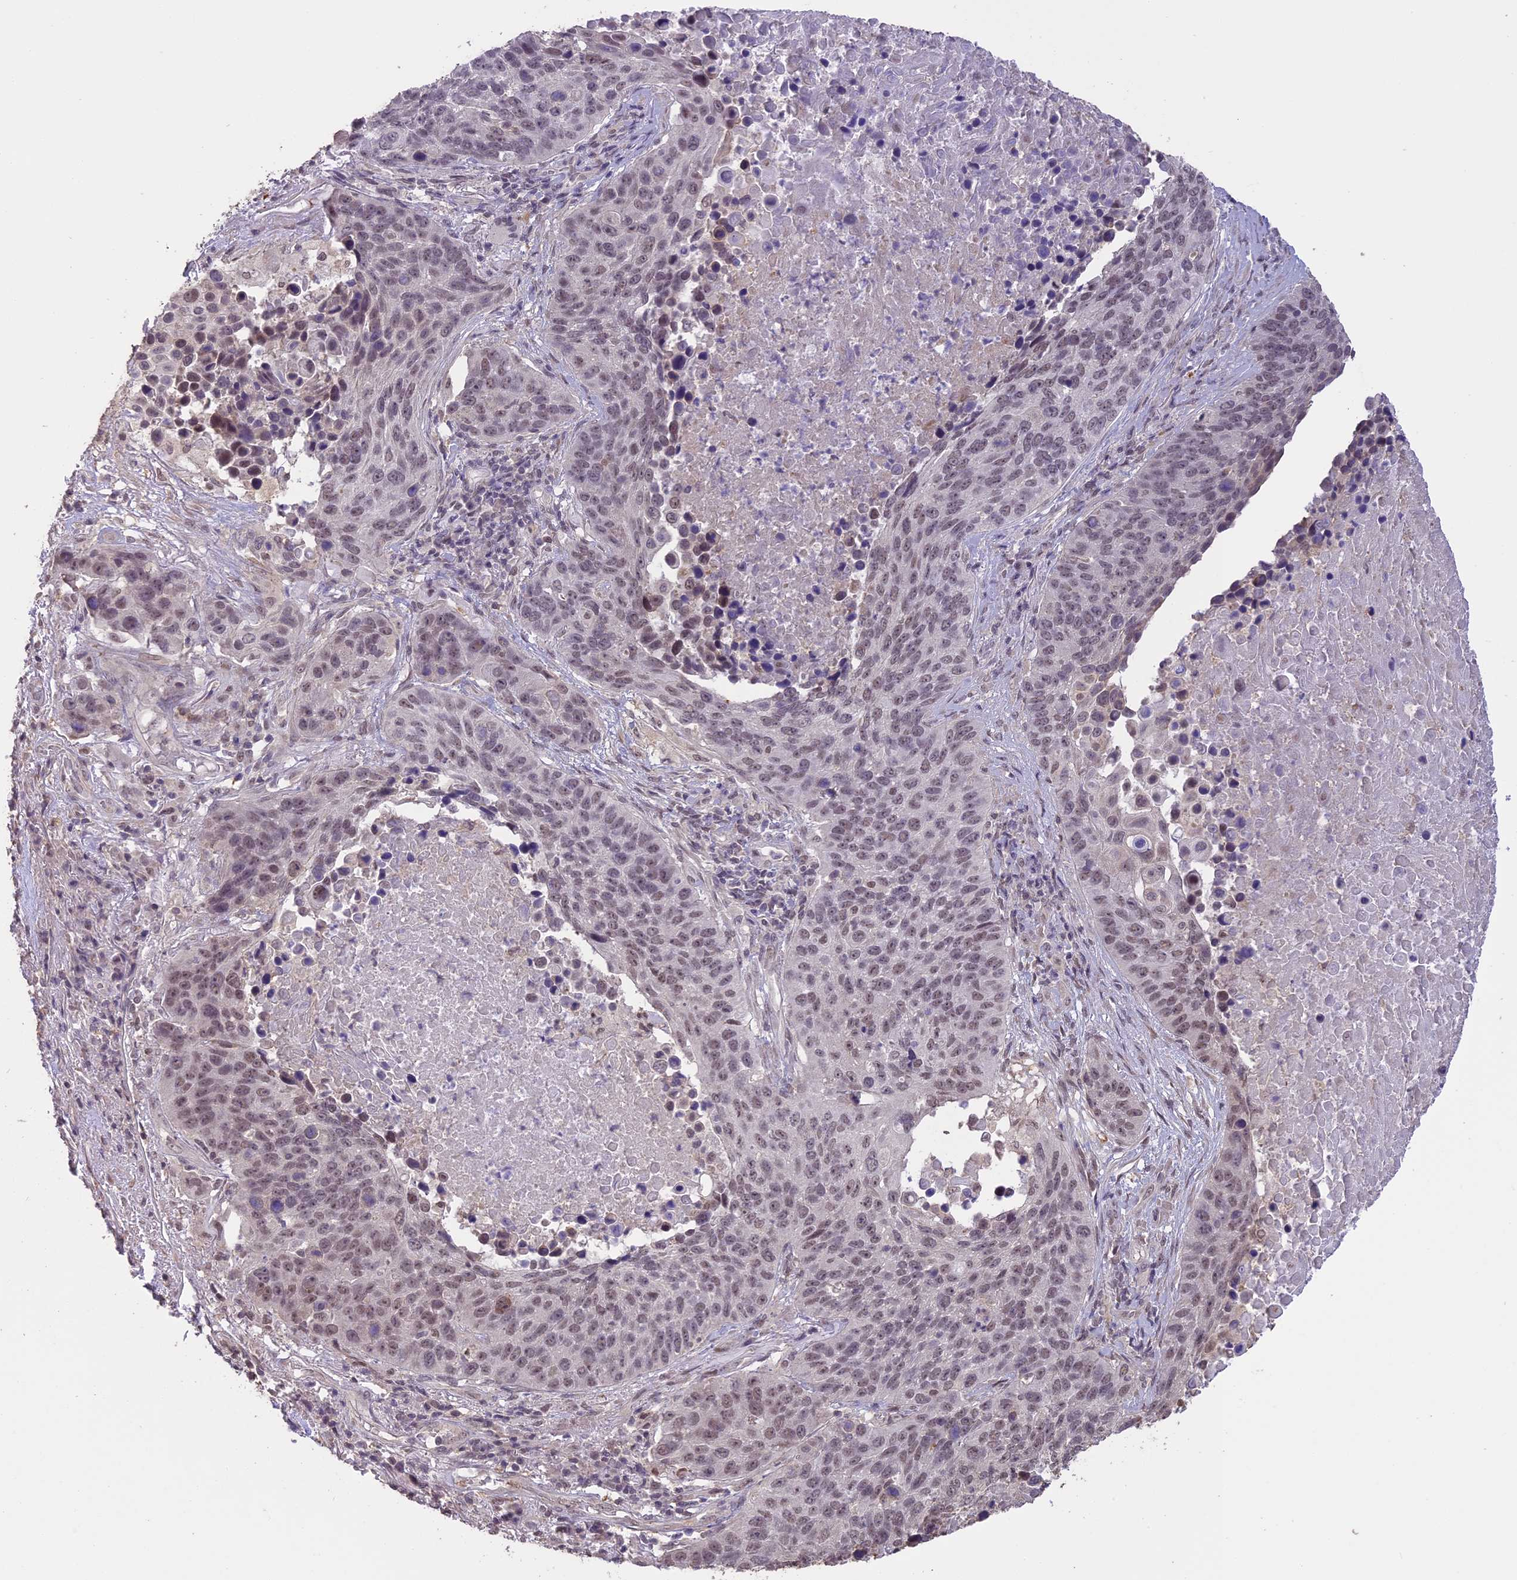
{"staining": {"intensity": "weak", "quantity": ">75%", "location": "nuclear"}, "tissue": "lung cancer", "cell_type": "Tumor cells", "image_type": "cancer", "snomed": [{"axis": "morphology", "description": "Normal tissue, NOS"}, {"axis": "morphology", "description": "Squamous cell carcinoma, NOS"}, {"axis": "topography", "description": "Lymph node"}, {"axis": "topography", "description": "Lung"}], "caption": "Weak nuclear protein expression is present in about >75% of tumor cells in lung squamous cell carcinoma.", "gene": "TIGD7", "patient": {"sex": "male", "age": 66}}